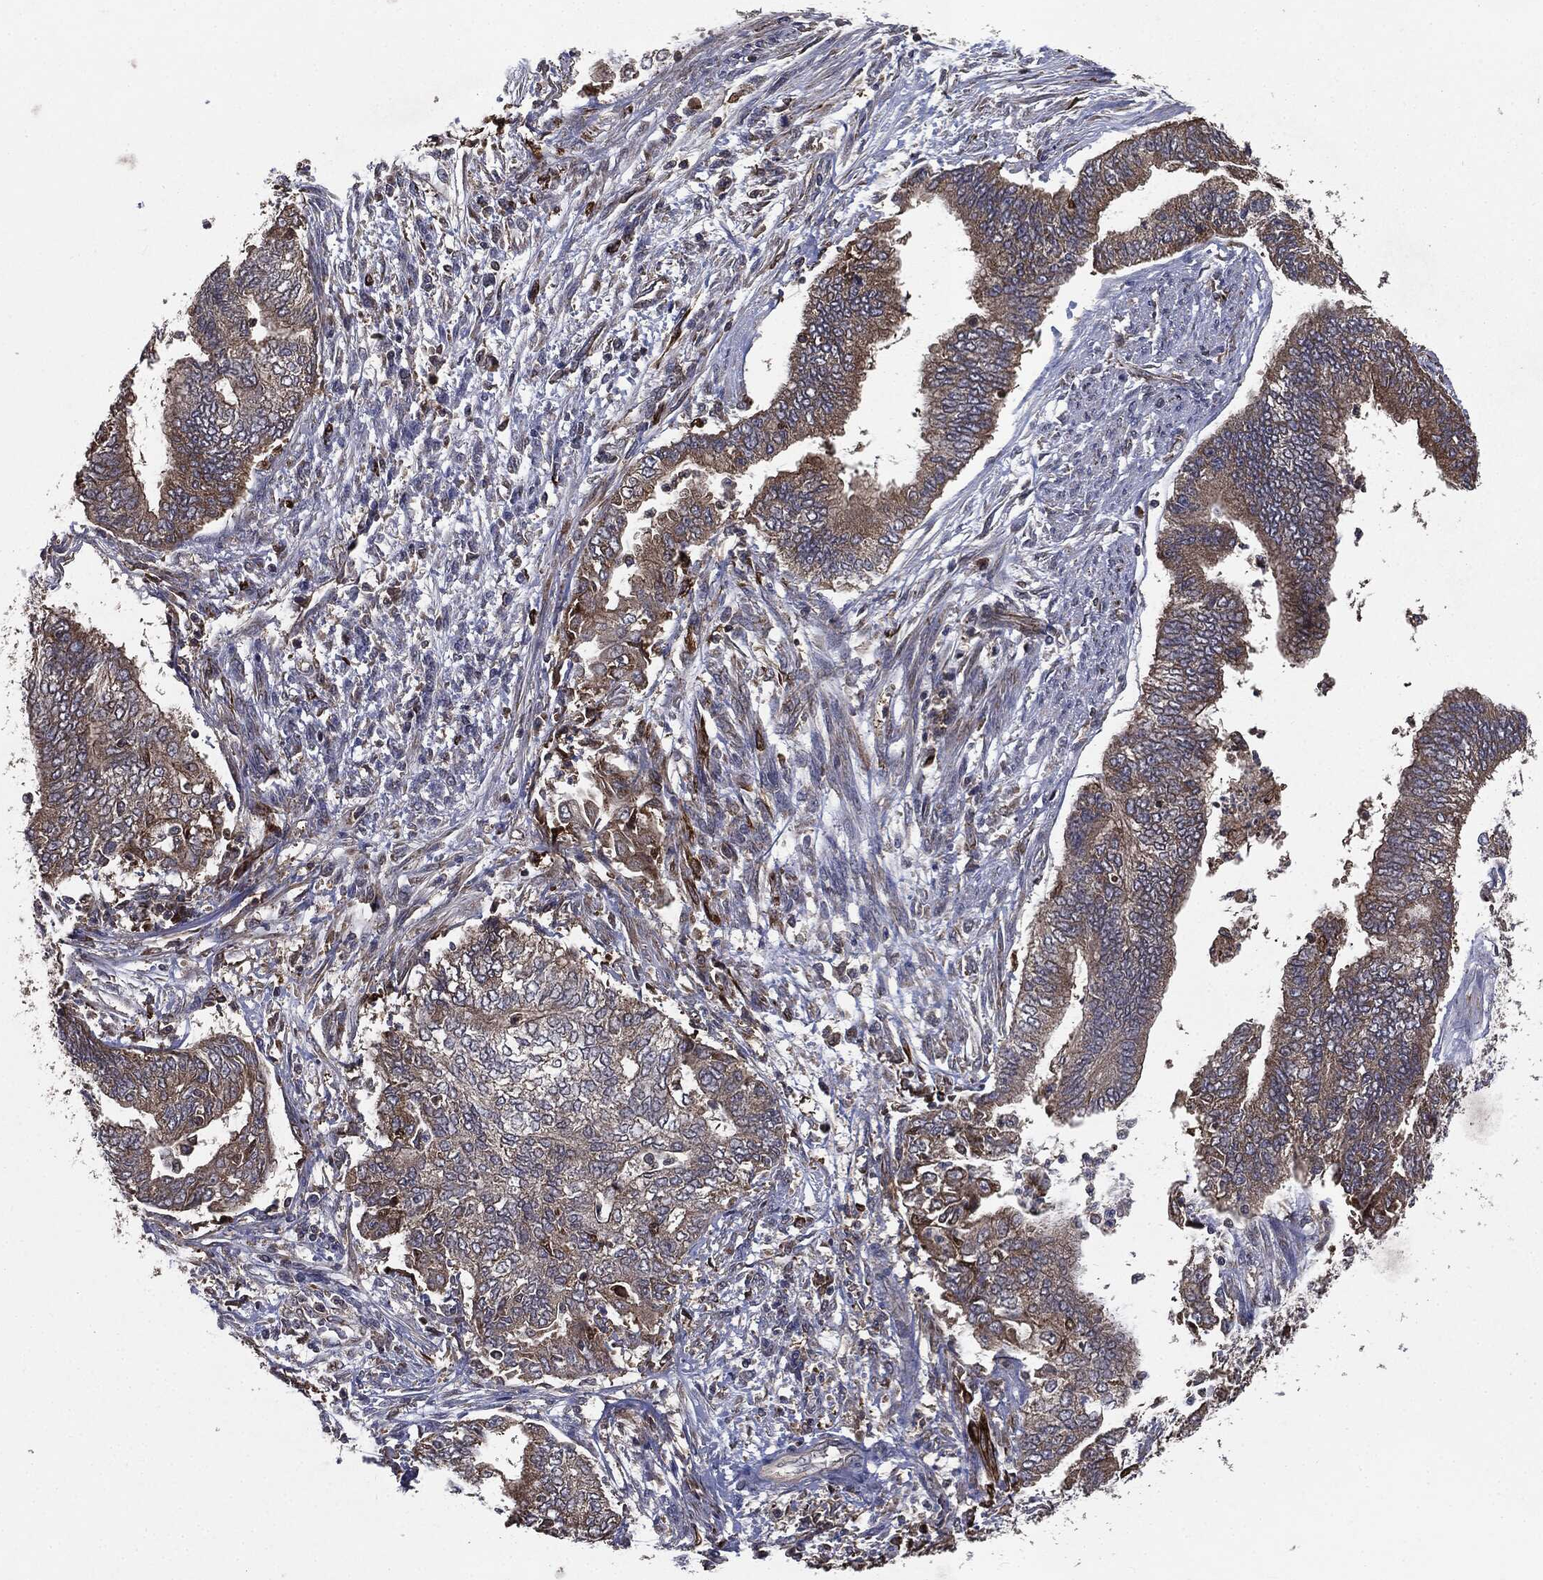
{"staining": {"intensity": "moderate", "quantity": "25%-75%", "location": "cytoplasmic/membranous"}, "tissue": "endometrial cancer", "cell_type": "Tumor cells", "image_type": "cancer", "snomed": [{"axis": "morphology", "description": "Adenocarcinoma, NOS"}, {"axis": "topography", "description": "Endometrium"}], "caption": "Immunohistochemical staining of endometrial cancer reveals medium levels of moderate cytoplasmic/membranous staining in about 25%-75% of tumor cells. (DAB (3,3'-diaminobenzidine) IHC, brown staining for protein, blue staining for nuclei).", "gene": "PLOD3", "patient": {"sex": "female", "age": 65}}